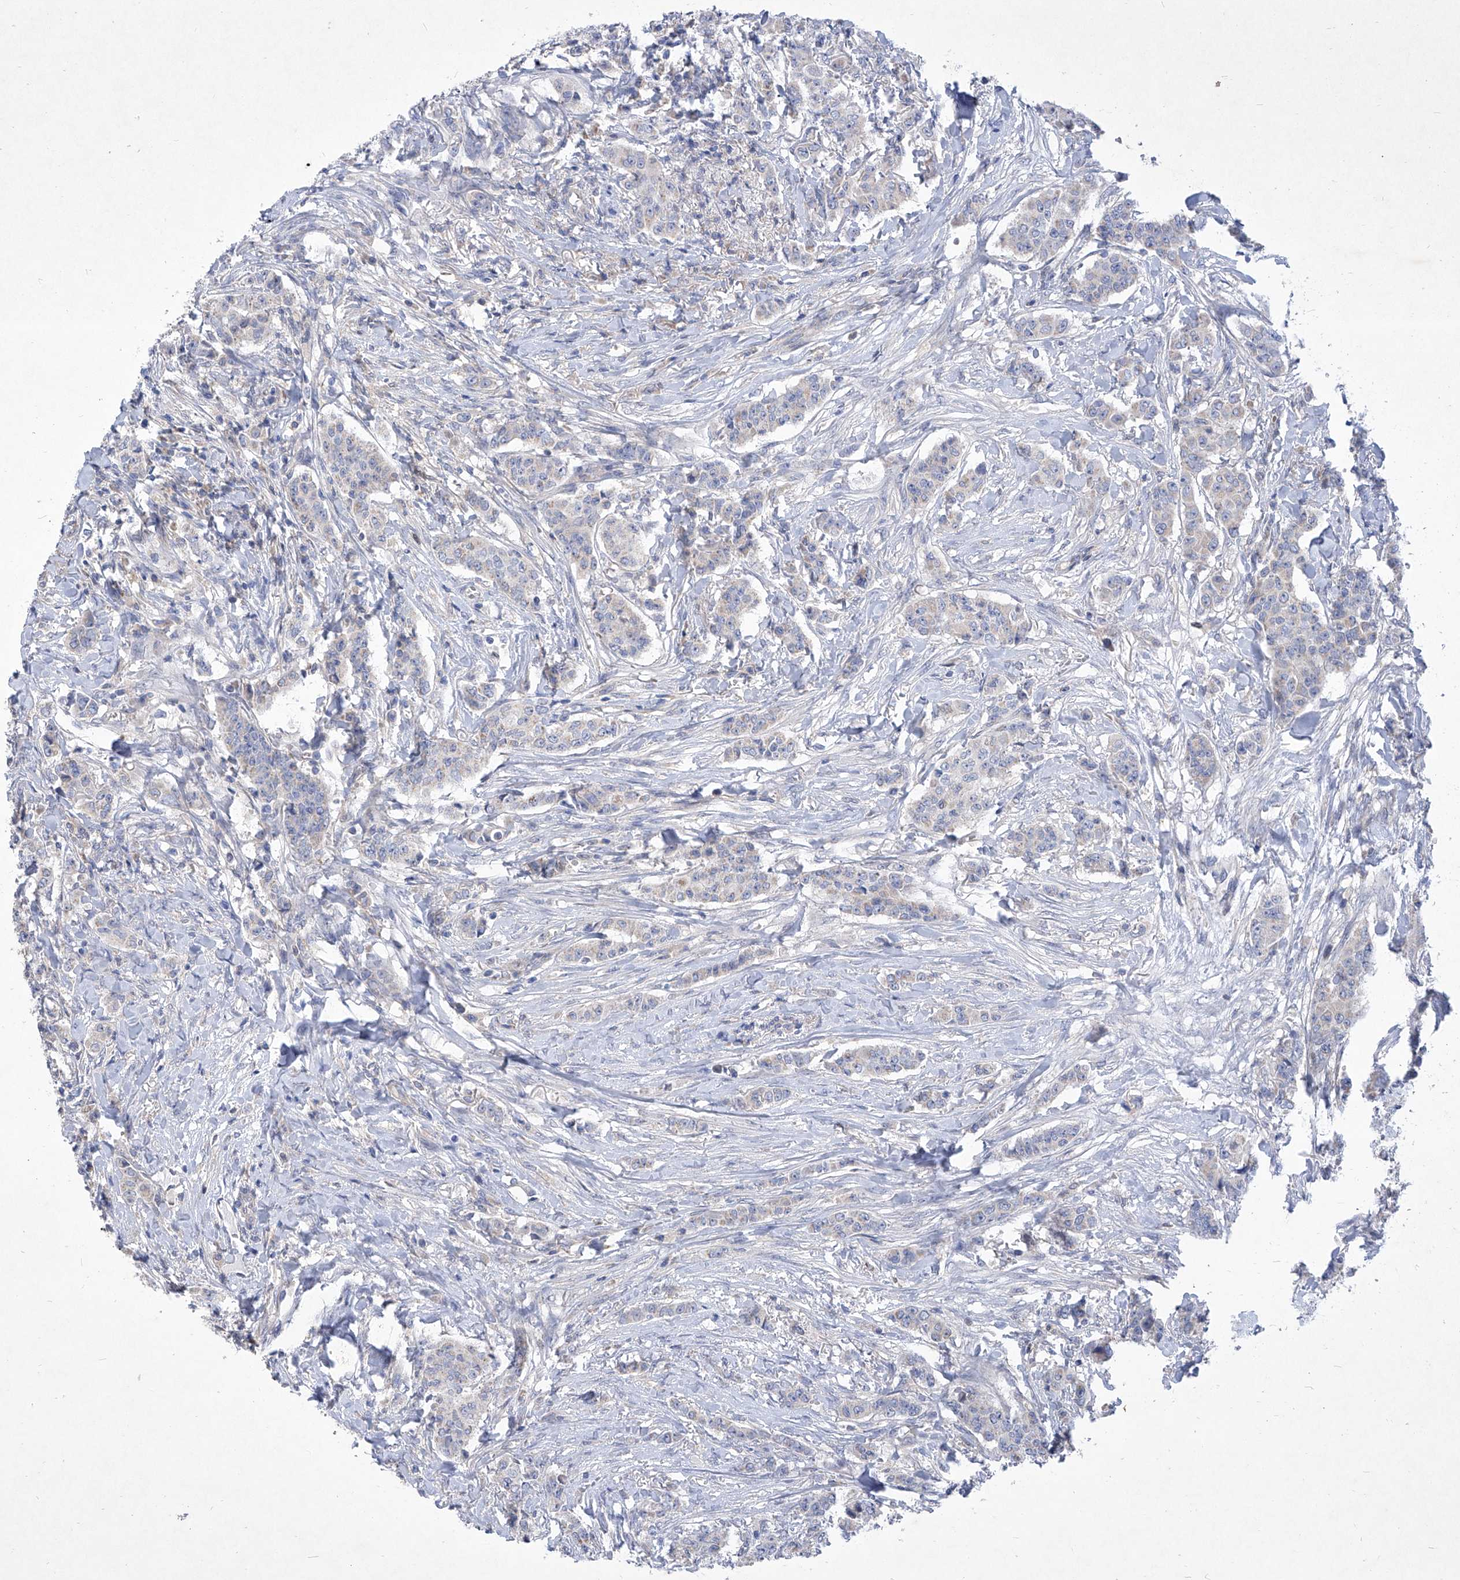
{"staining": {"intensity": "negative", "quantity": "none", "location": "none"}, "tissue": "breast cancer", "cell_type": "Tumor cells", "image_type": "cancer", "snomed": [{"axis": "morphology", "description": "Duct carcinoma"}, {"axis": "topography", "description": "Breast"}], "caption": "IHC of breast intraductal carcinoma demonstrates no expression in tumor cells.", "gene": "COQ3", "patient": {"sex": "female", "age": 40}}